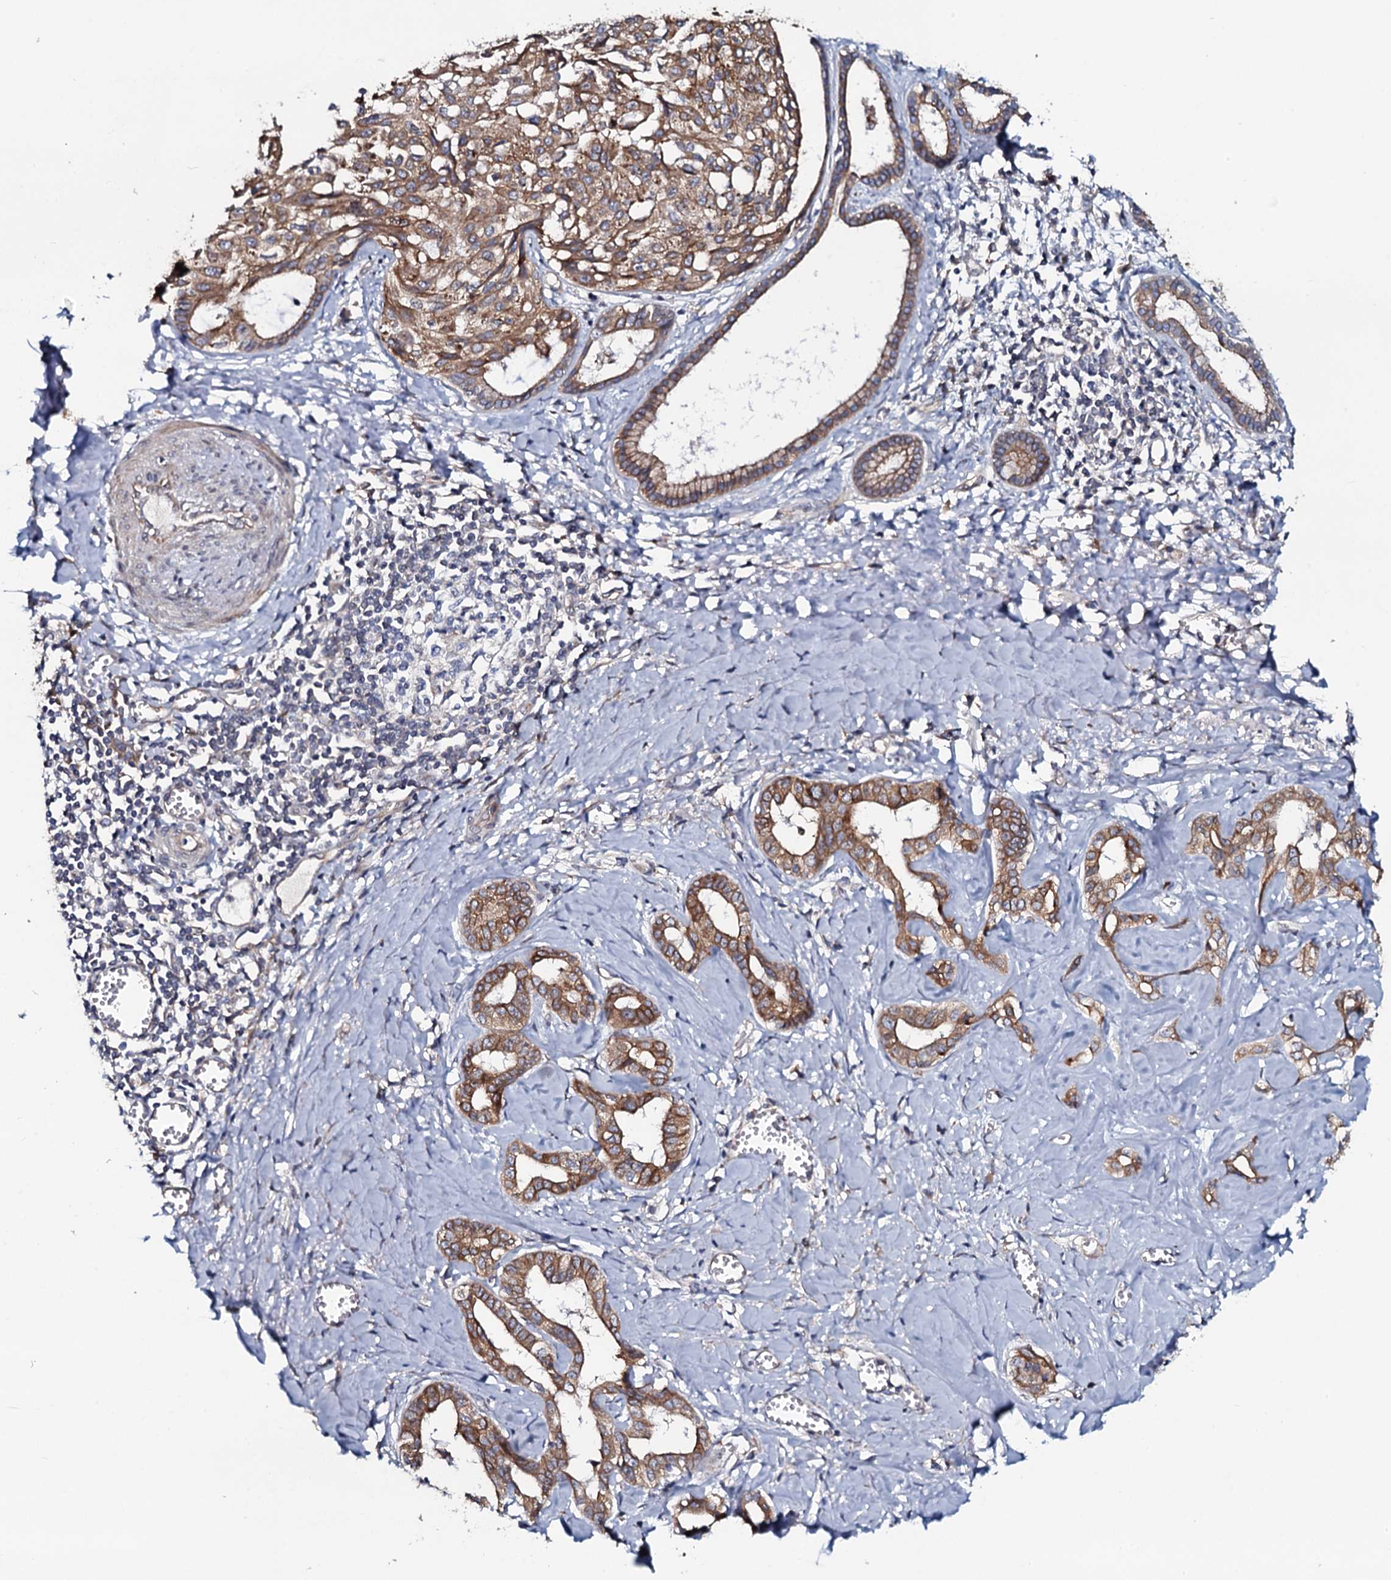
{"staining": {"intensity": "moderate", "quantity": ">75%", "location": "cytoplasmic/membranous"}, "tissue": "liver cancer", "cell_type": "Tumor cells", "image_type": "cancer", "snomed": [{"axis": "morphology", "description": "Cholangiocarcinoma"}, {"axis": "topography", "description": "Liver"}], "caption": "About >75% of tumor cells in human liver cancer demonstrate moderate cytoplasmic/membranous protein expression as visualized by brown immunohistochemical staining.", "gene": "TMEM151A", "patient": {"sex": "female", "age": 77}}